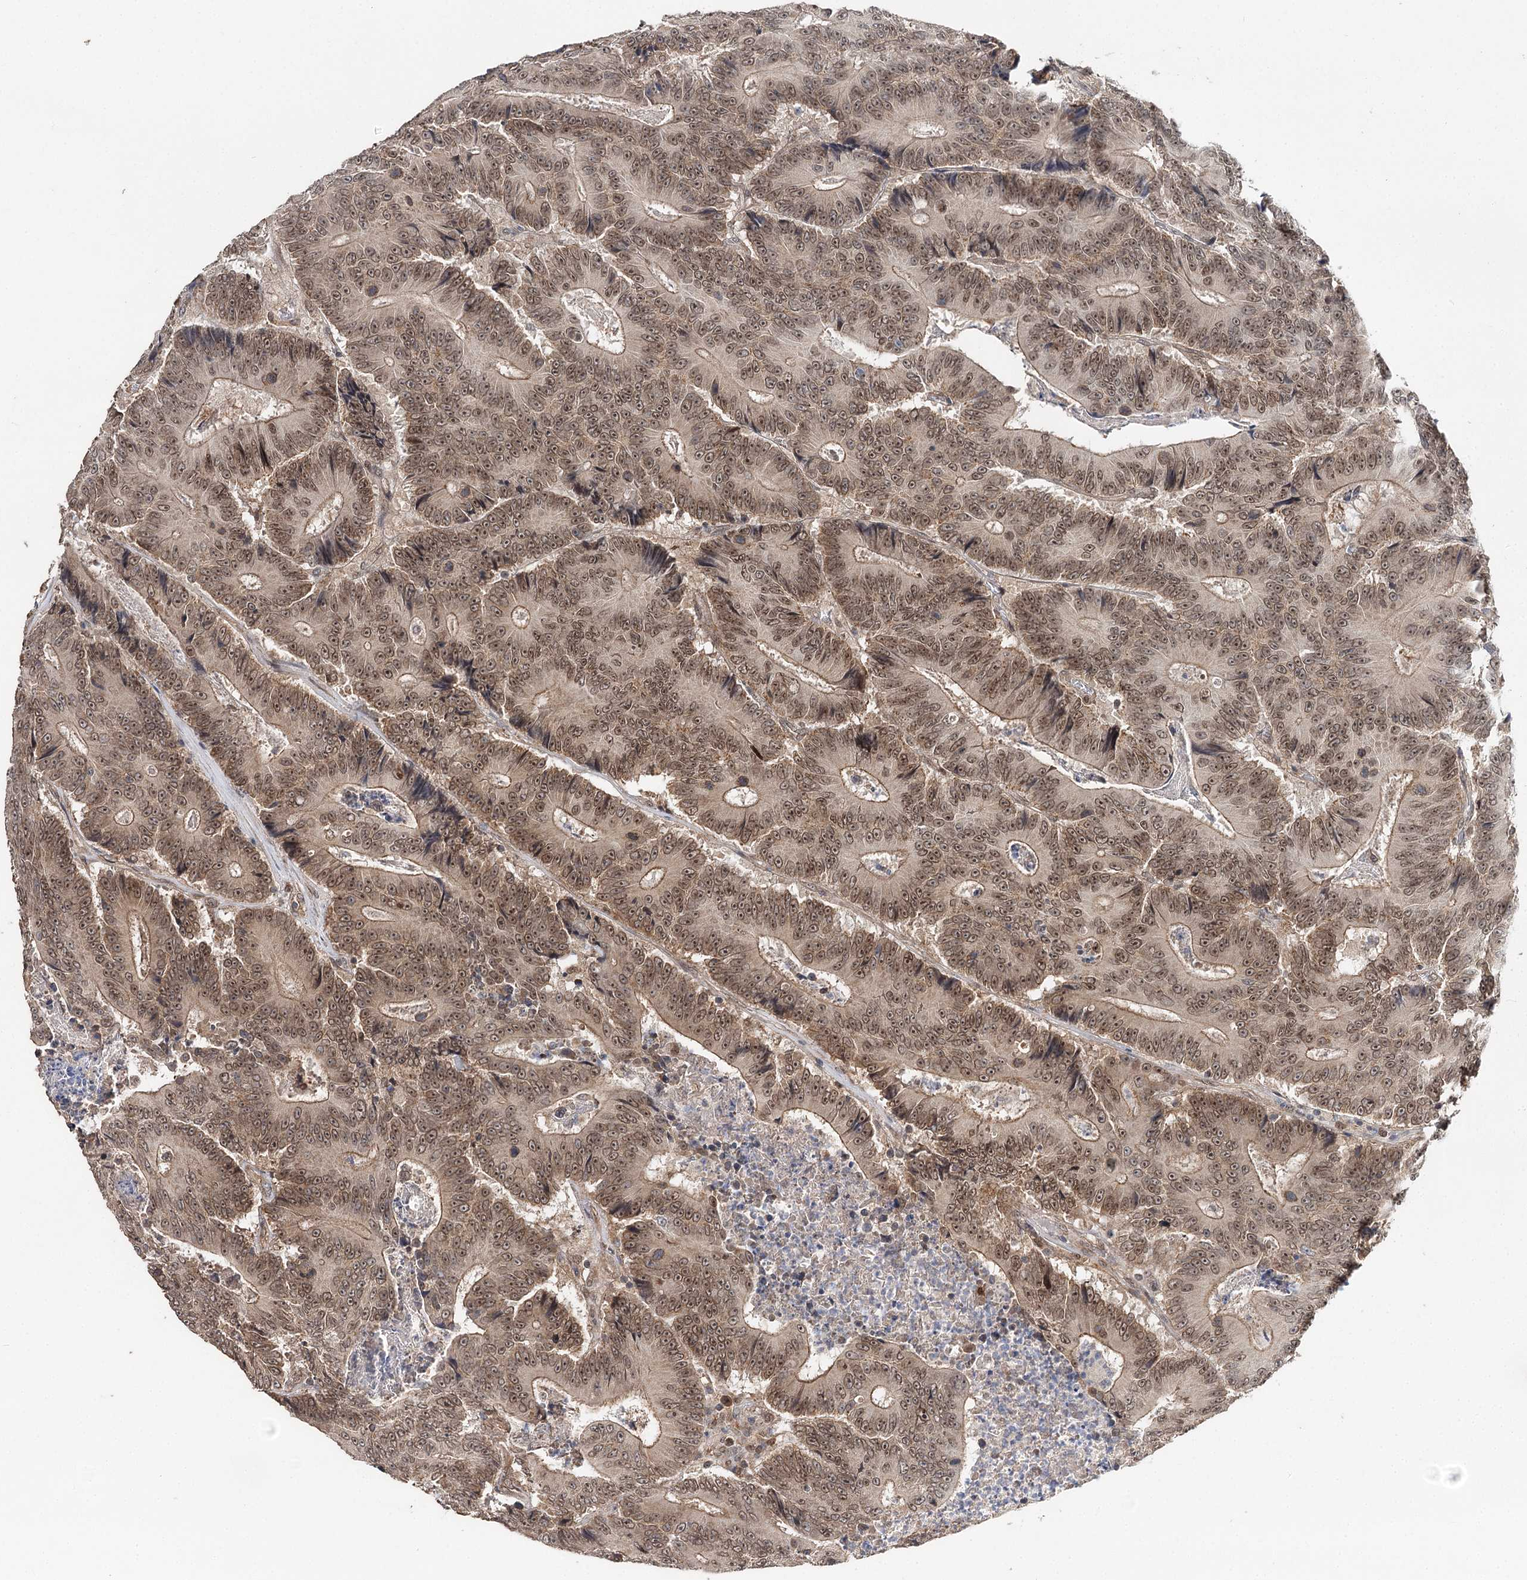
{"staining": {"intensity": "moderate", "quantity": ">75%", "location": "nuclear"}, "tissue": "colorectal cancer", "cell_type": "Tumor cells", "image_type": "cancer", "snomed": [{"axis": "morphology", "description": "Adenocarcinoma, NOS"}, {"axis": "topography", "description": "Colon"}], "caption": "IHC (DAB (3,3'-diaminobenzidine)) staining of adenocarcinoma (colorectal) displays moderate nuclear protein staining in about >75% of tumor cells.", "gene": "NOPCHAP1", "patient": {"sex": "male", "age": 83}}